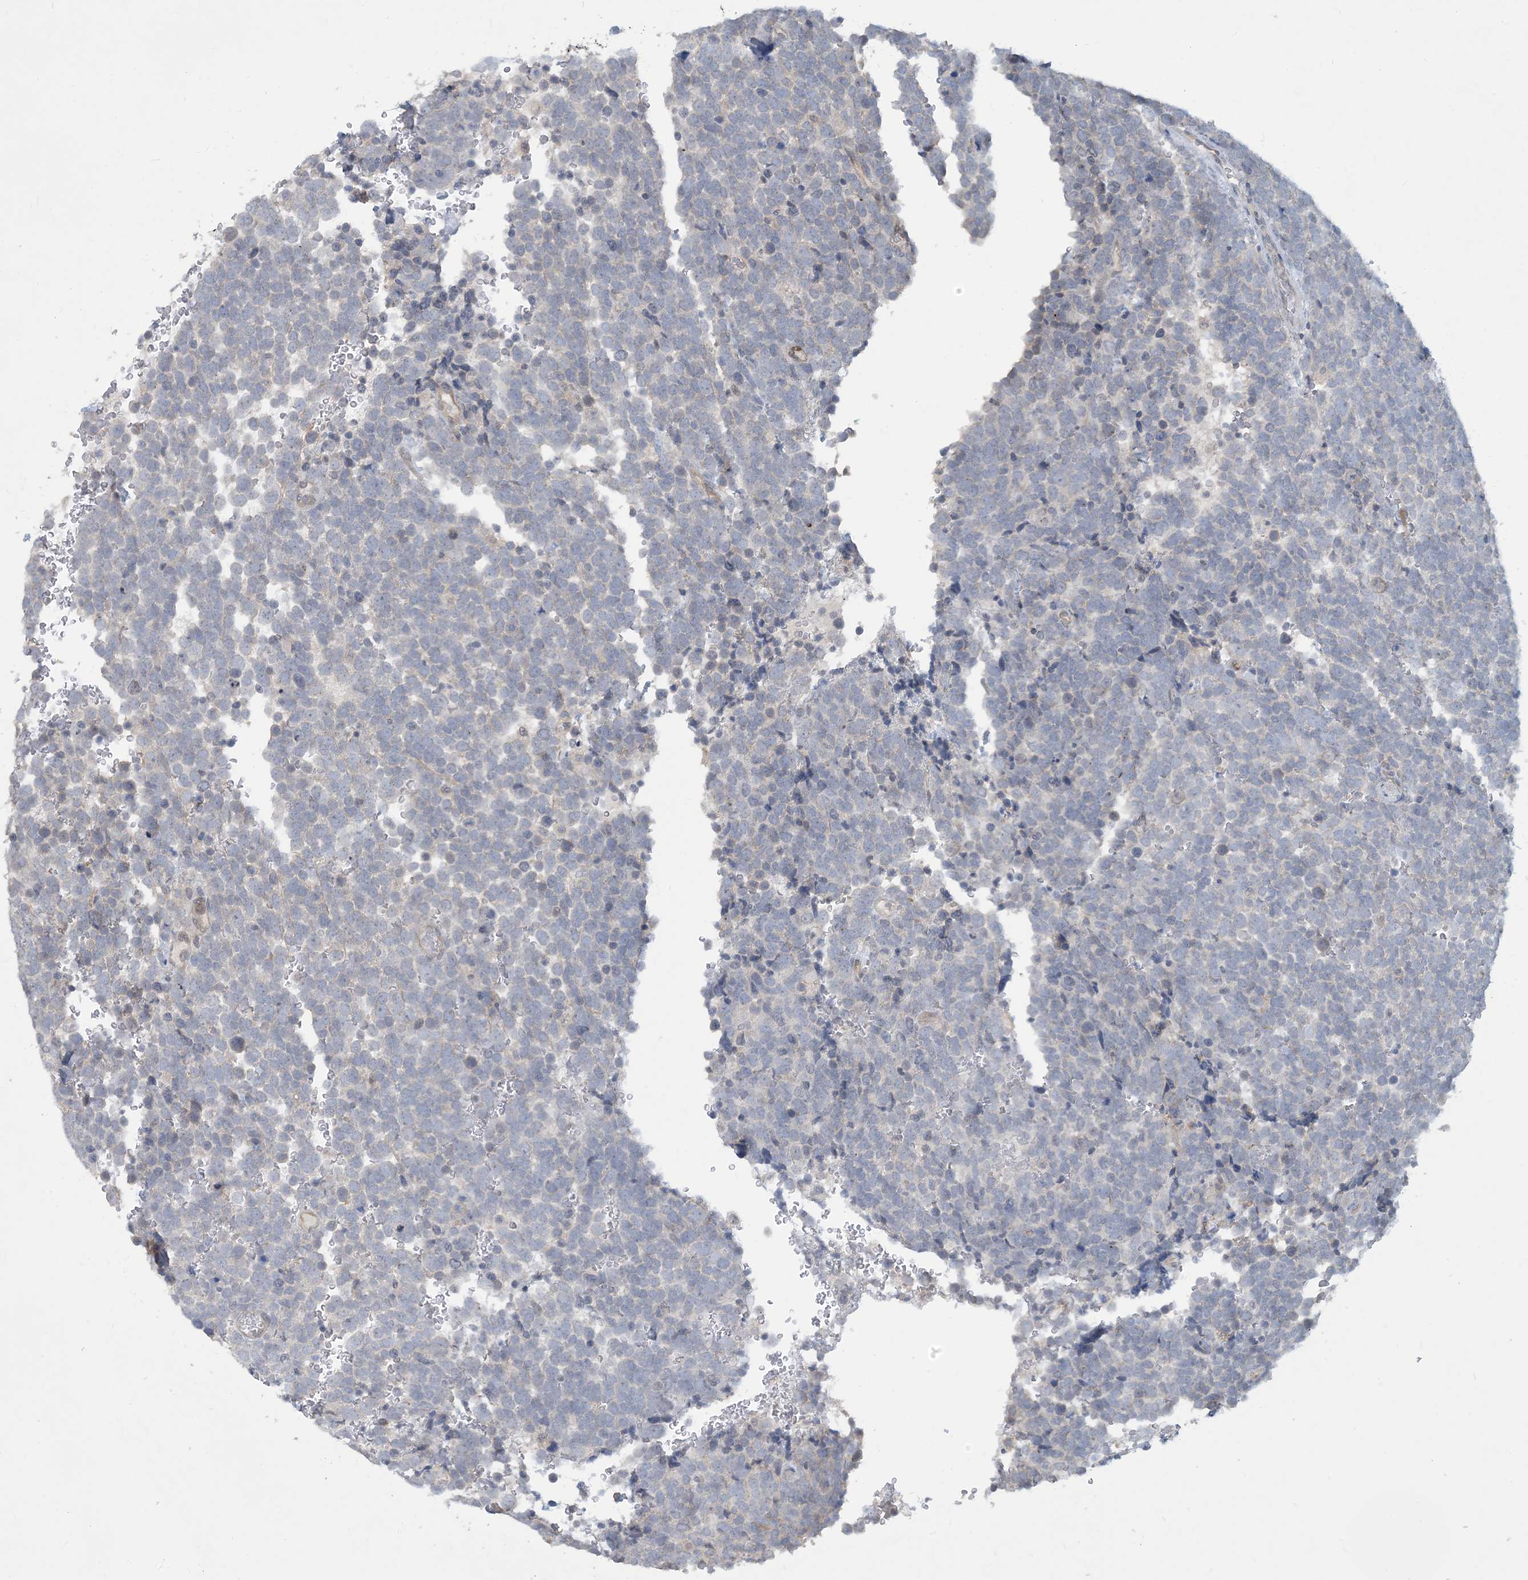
{"staining": {"intensity": "negative", "quantity": "none", "location": "none"}, "tissue": "urothelial cancer", "cell_type": "Tumor cells", "image_type": "cancer", "snomed": [{"axis": "morphology", "description": "Urothelial carcinoma, High grade"}, {"axis": "topography", "description": "Urinary bladder"}], "caption": "High magnification brightfield microscopy of urothelial carcinoma (high-grade) stained with DAB (3,3'-diaminobenzidine) (brown) and counterstained with hematoxylin (blue): tumor cells show no significant staining.", "gene": "CDS1", "patient": {"sex": "female", "age": 82}}